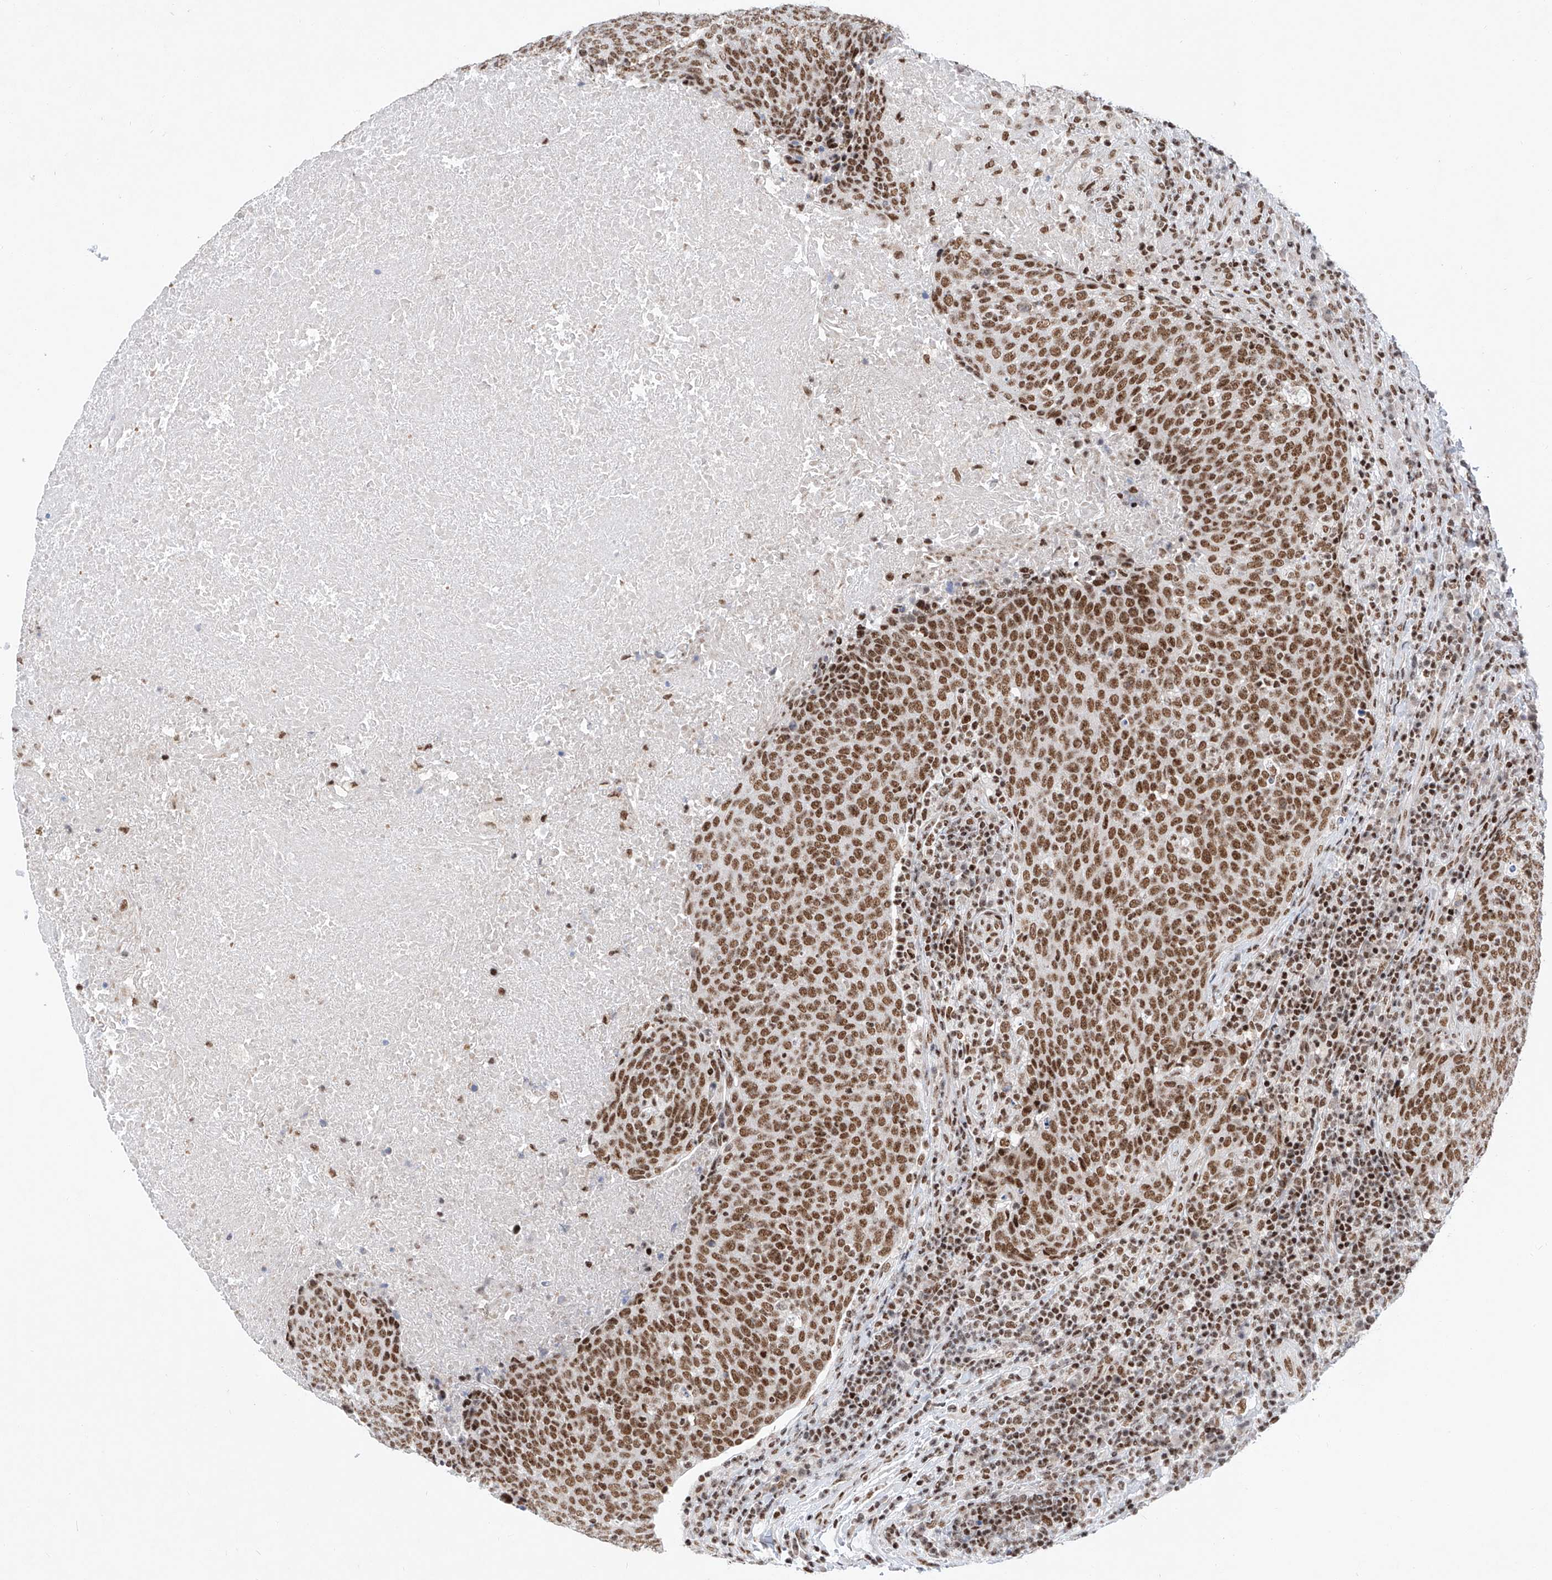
{"staining": {"intensity": "strong", "quantity": ">75%", "location": "nuclear"}, "tissue": "head and neck cancer", "cell_type": "Tumor cells", "image_type": "cancer", "snomed": [{"axis": "morphology", "description": "Squamous cell carcinoma, NOS"}, {"axis": "morphology", "description": "Squamous cell carcinoma, metastatic, NOS"}, {"axis": "topography", "description": "Lymph node"}, {"axis": "topography", "description": "Head-Neck"}], "caption": "The image demonstrates staining of metastatic squamous cell carcinoma (head and neck), revealing strong nuclear protein expression (brown color) within tumor cells.", "gene": "TAF4", "patient": {"sex": "male", "age": 62}}